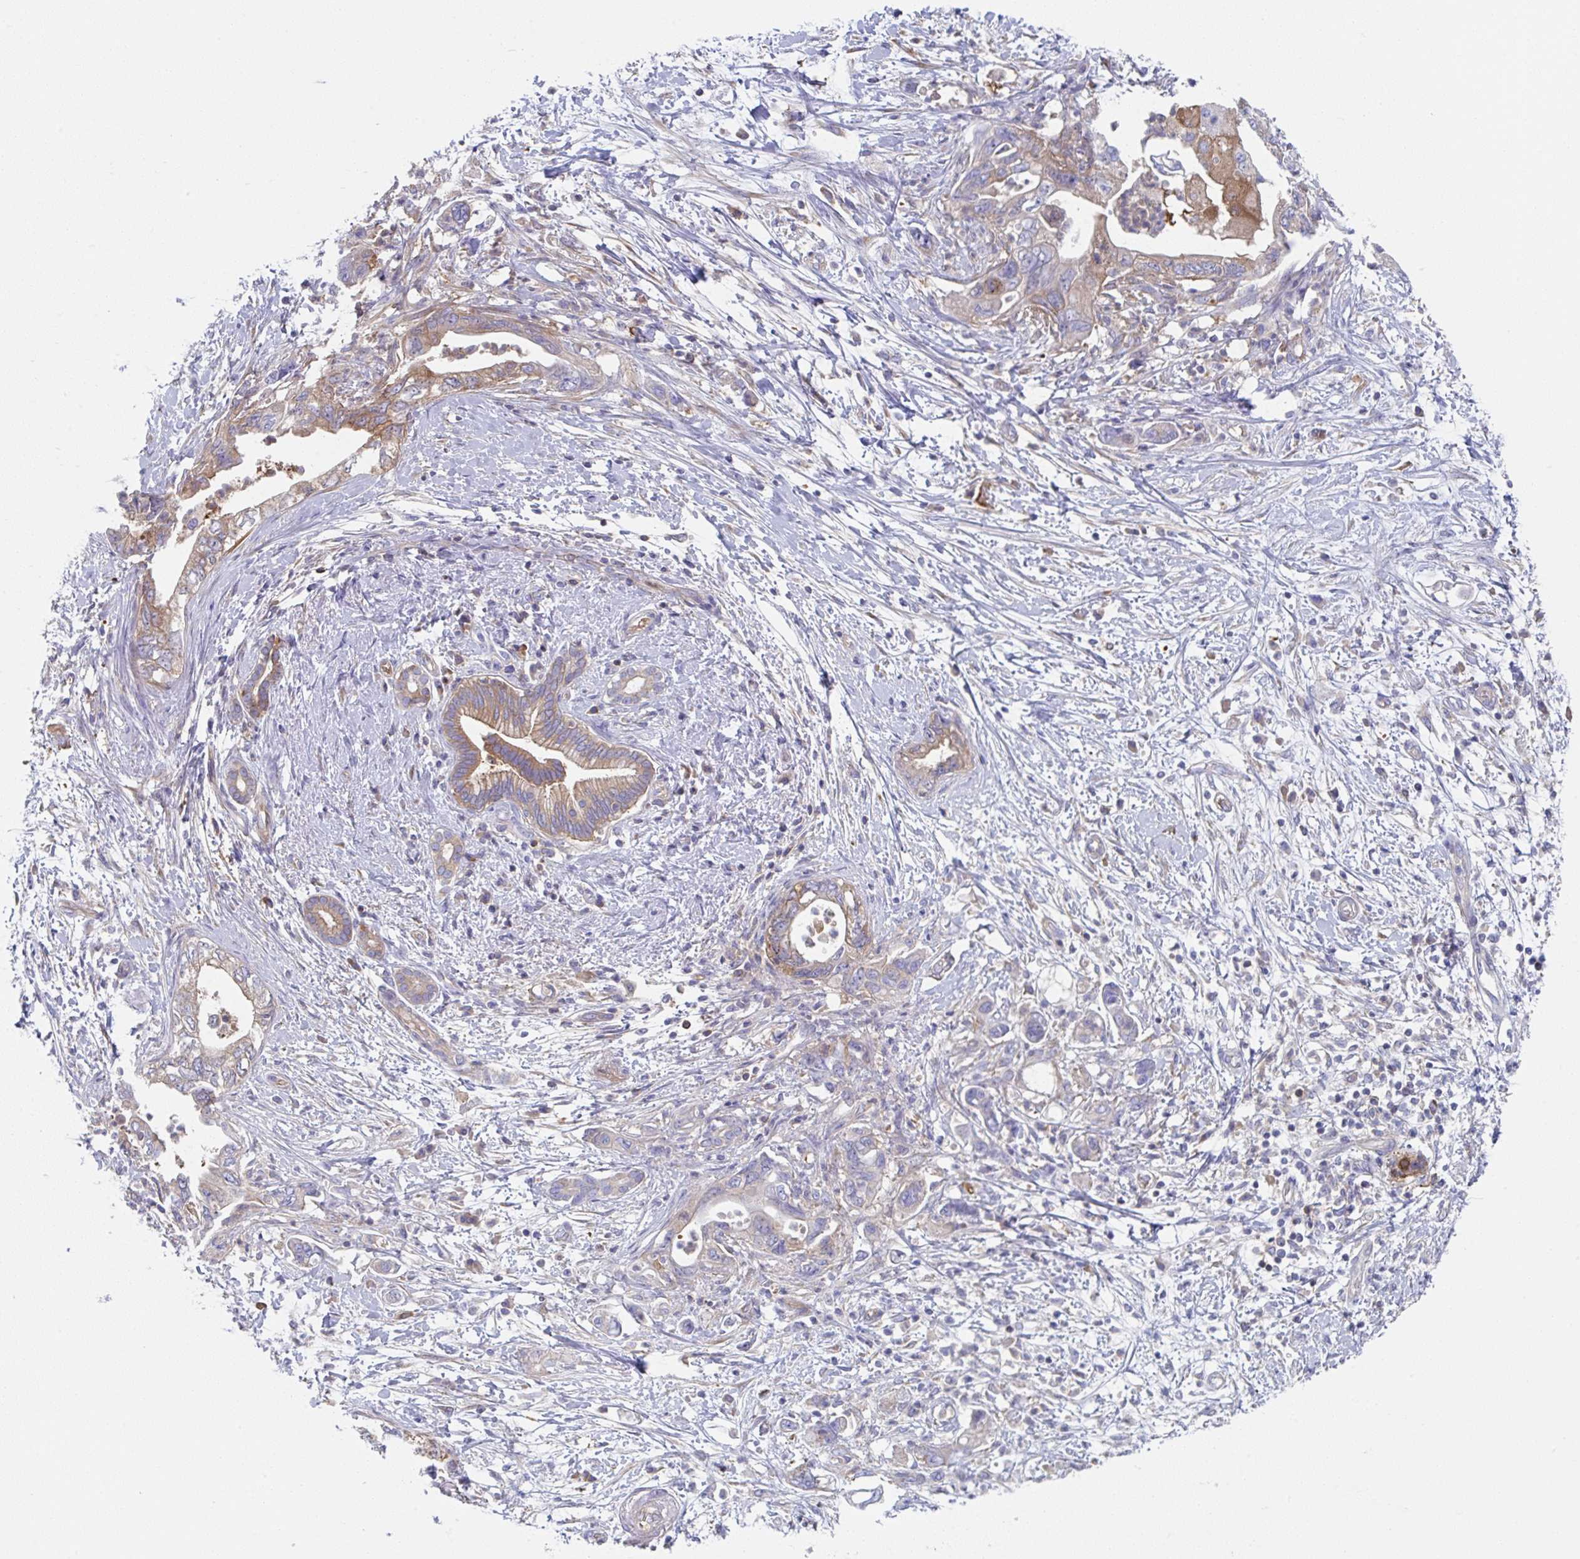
{"staining": {"intensity": "moderate", "quantity": "25%-75%", "location": "cytoplasmic/membranous"}, "tissue": "pancreatic cancer", "cell_type": "Tumor cells", "image_type": "cancer", "snomed": [{"axis": "morphology", "description": "Adenocarcinoma, NOS"}, {"axis": "topography", "description": "Pancreas"}], "caption": "Pancreatic cancer (adenocarcinoma) stained with a protein marker exhibits moderate staining in tumor cells.", "gene": "AMPD2", "patient": {"sex": "female", "age": 73}}